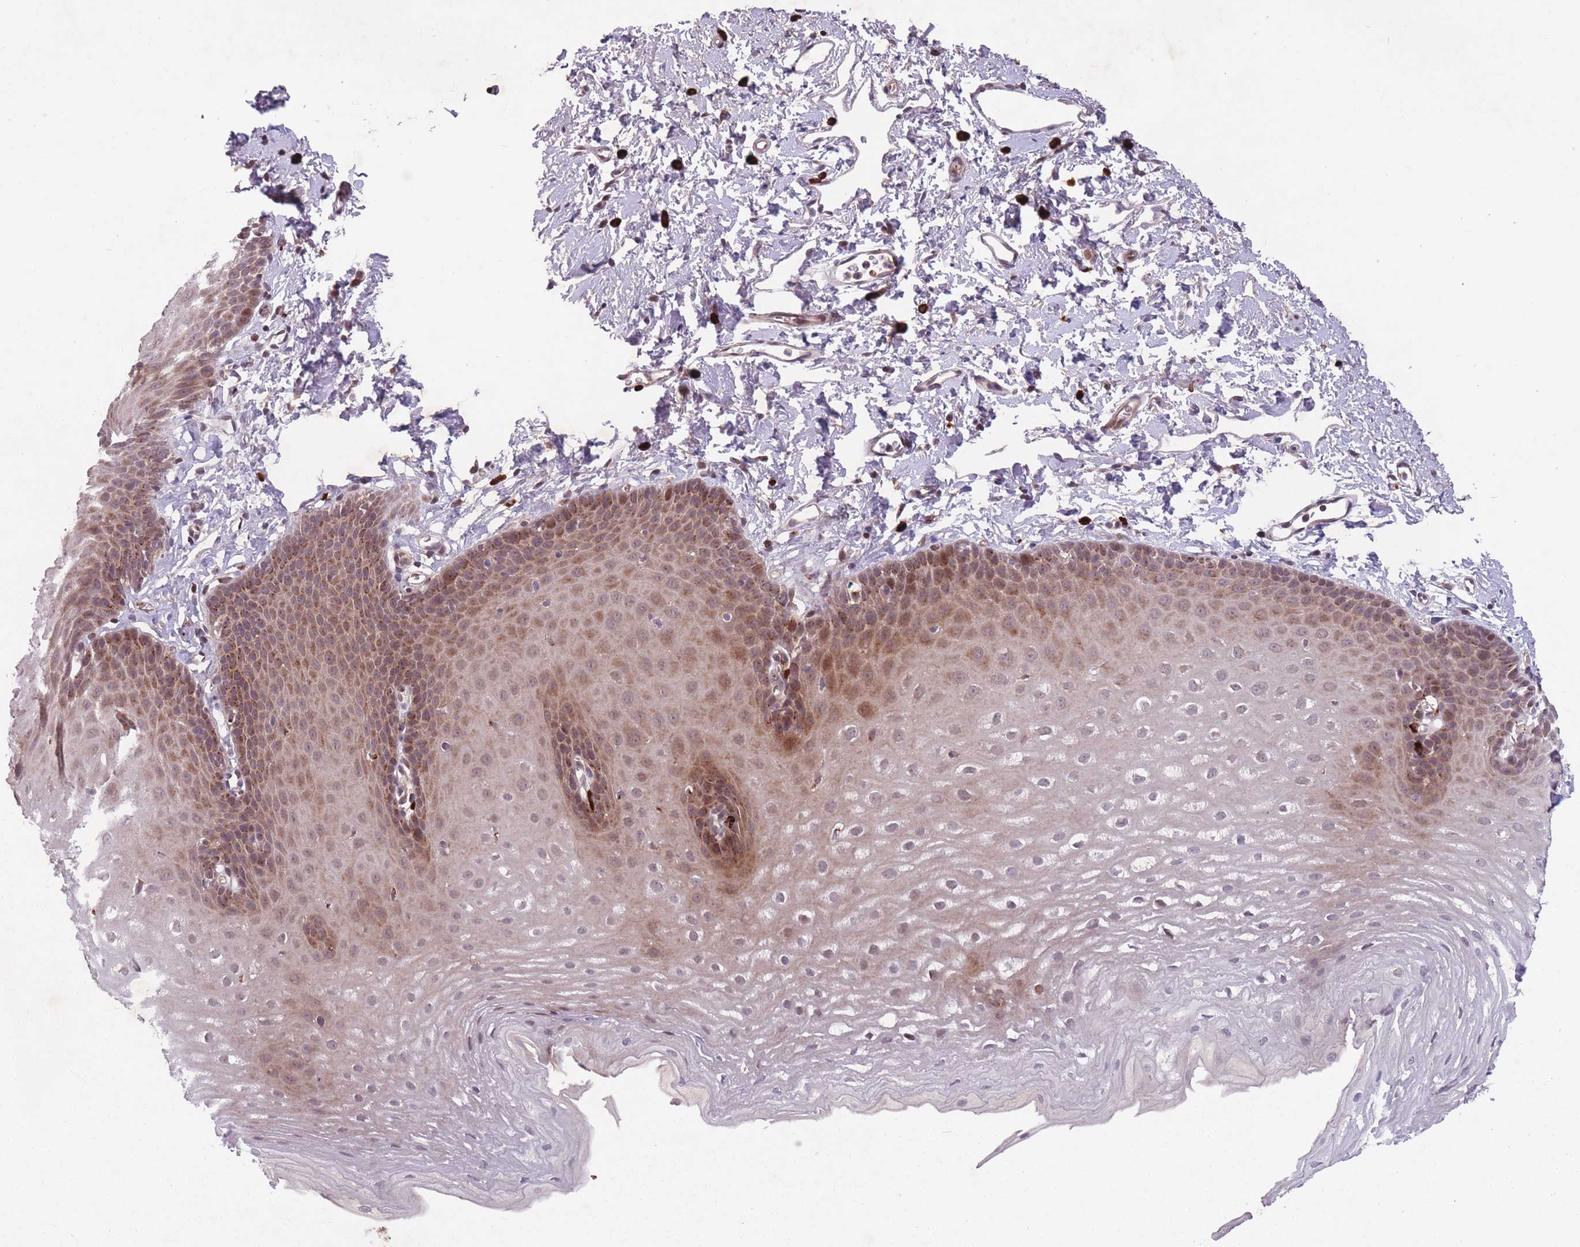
{"staining": {"intensity": "moderate", "quantity": ">75%", "location": "cytoplasmic/membranous,nuclear"}, "tissue": "esophagus", "cell_type": "Squamous epithelial cells", "image_type": "normal", "snomed": [{"axis": "morphology", "description": "Normal tissue, NOS"}, {"axis": "topography", "description": "Esophagus"}], "caption": "Brown immunohistochemical staining in benign esophagus reveals moderate cytoplasmic/membranous,nuclear expression in approximately >75% of squamous epithelial cells. The protein is shown in brown color, while the nuclei are stained blue.", "gene": "SECTM1", "patient": {"sex": "male", "age": 70}}